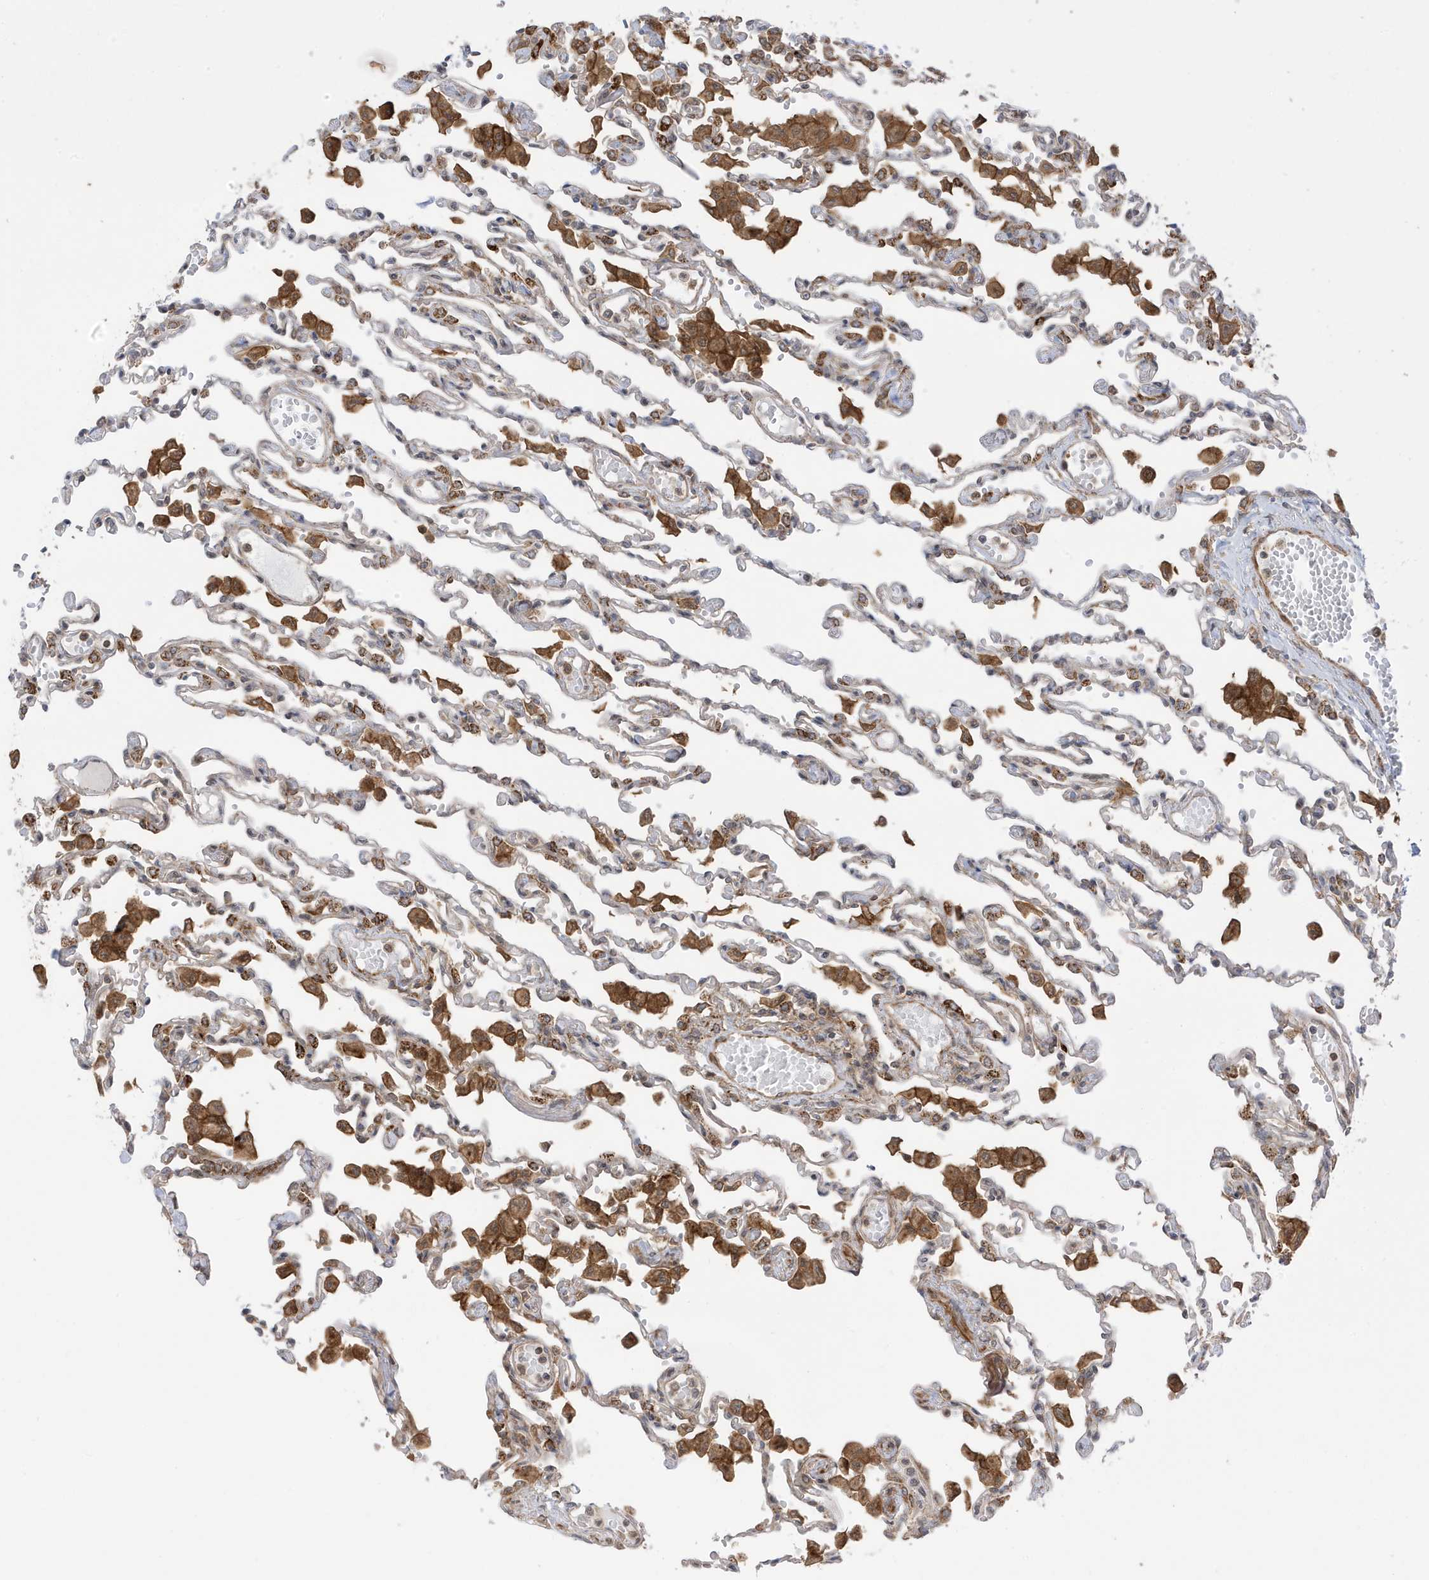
{"staining": {"intensity": "moderate", "quantity": "<25%", "location": "cytoplasmic/membranous"}, "tissue": "lung", "cell_type": "Alveolar cells", "image_type": "normal", "snomed": [{"axis": "morphology", "description": "Normal tissue, NOS"}, {"axis": "topography", "description": "Bronchus"}, {"axis": "topography", "description": "Lung"}], "caption": "Normal lung demonstrates moderate cytoplasmic/membranous staining in approximately <25% of alveolar cells, visualized by immunohistochemistry. The protein is shown in brown color, while the nuclei are stained blue.", "gene": "DHX36", "patient": {"sex": "female", "age": 49}}